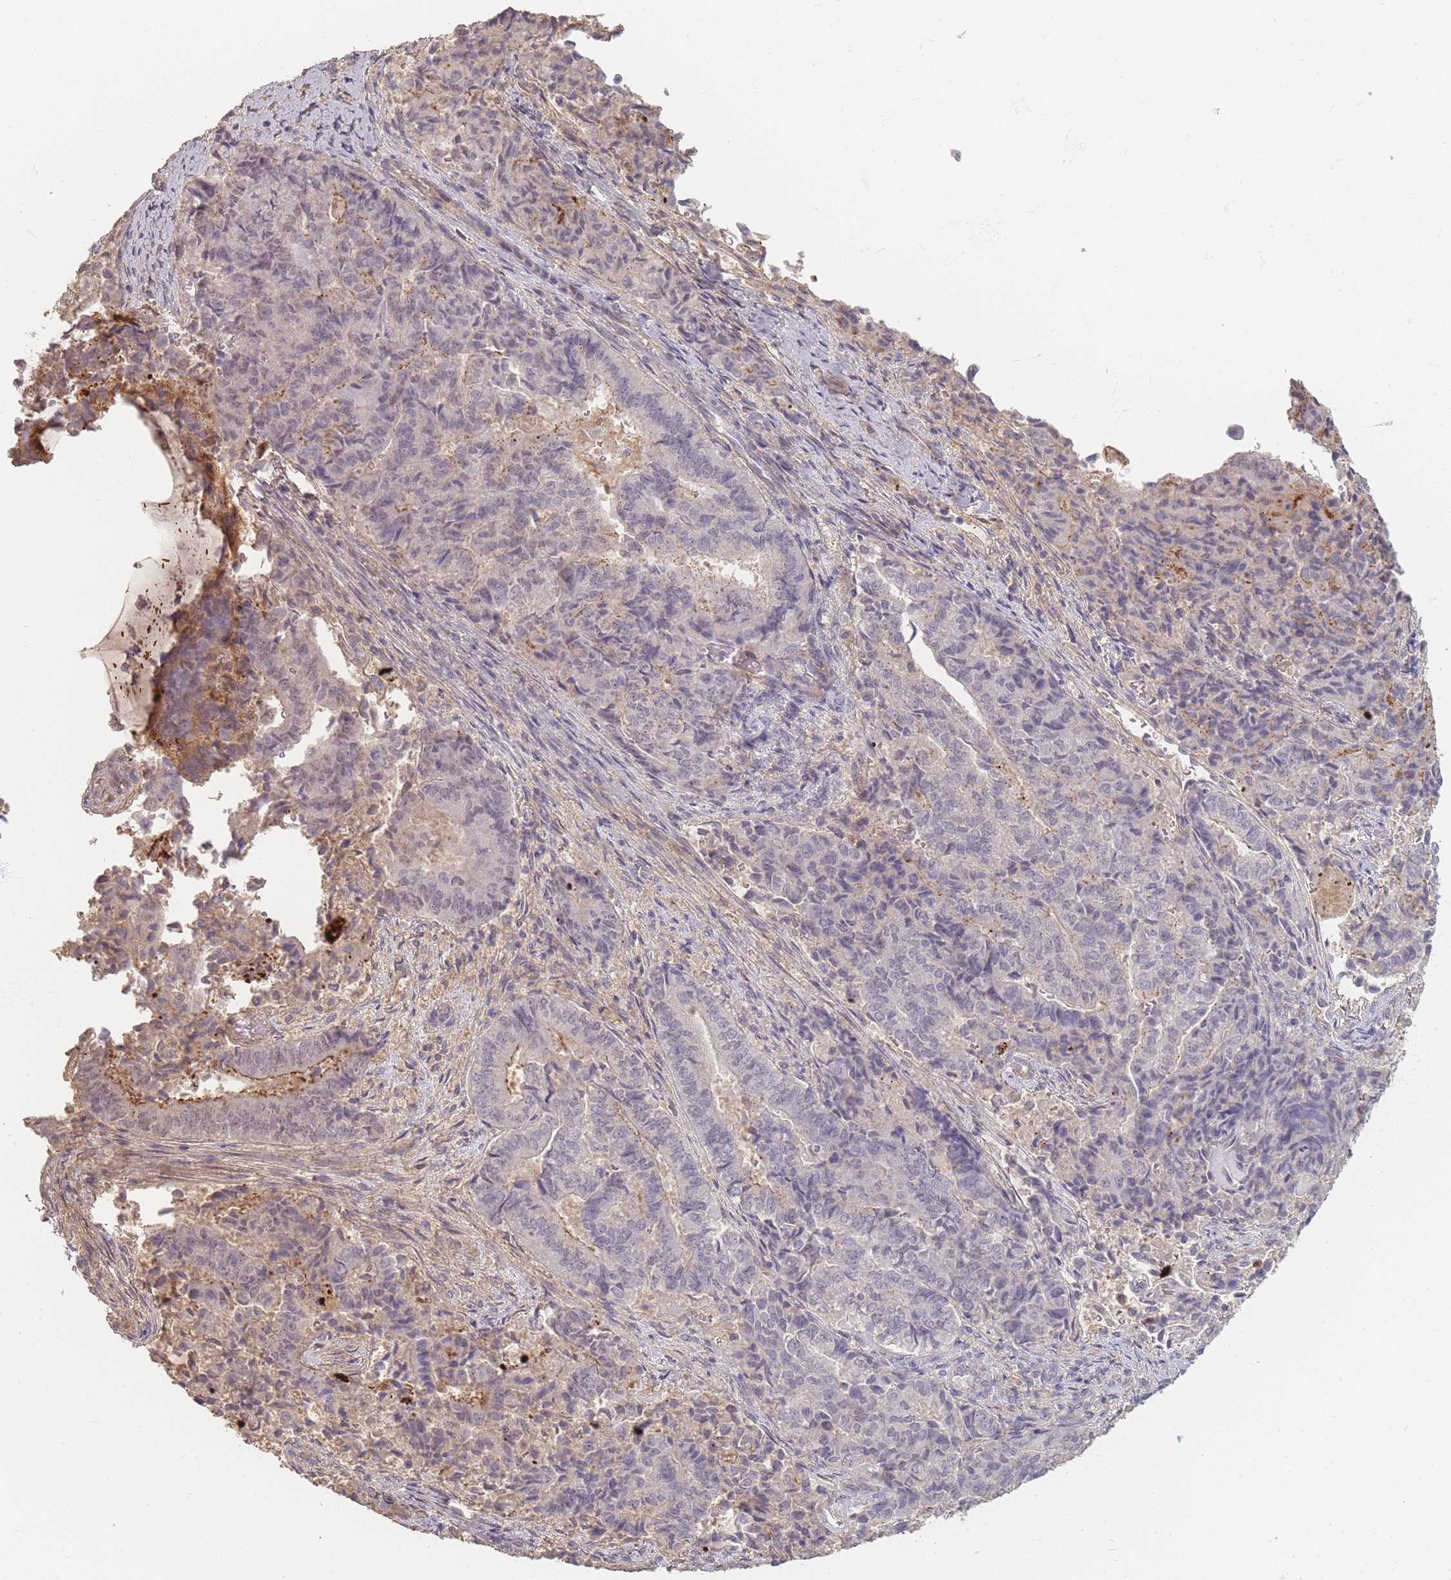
{"staining": {"intensity": "moderate", "quantity": "<25%", "location": "cytoplasmic/membranous"}, "tissue": "endometrial cancer", "cell_type": "Tumor cells", "image_type": "cancer", "snomed": [{"axis": "morphology", "description": "Adenocarcinoma, NOS"}, {"axis": "topography", "description": "Endometrium"}], "caption": "Brown immunohistochemical staining in human endometrial adenocarcinoma exhibits moderate cytoplasmic/membranous staining in approximately <25% of tumor cells.", "gene": "RFTN1", "patient": {"sex": "female", "age": 80}}